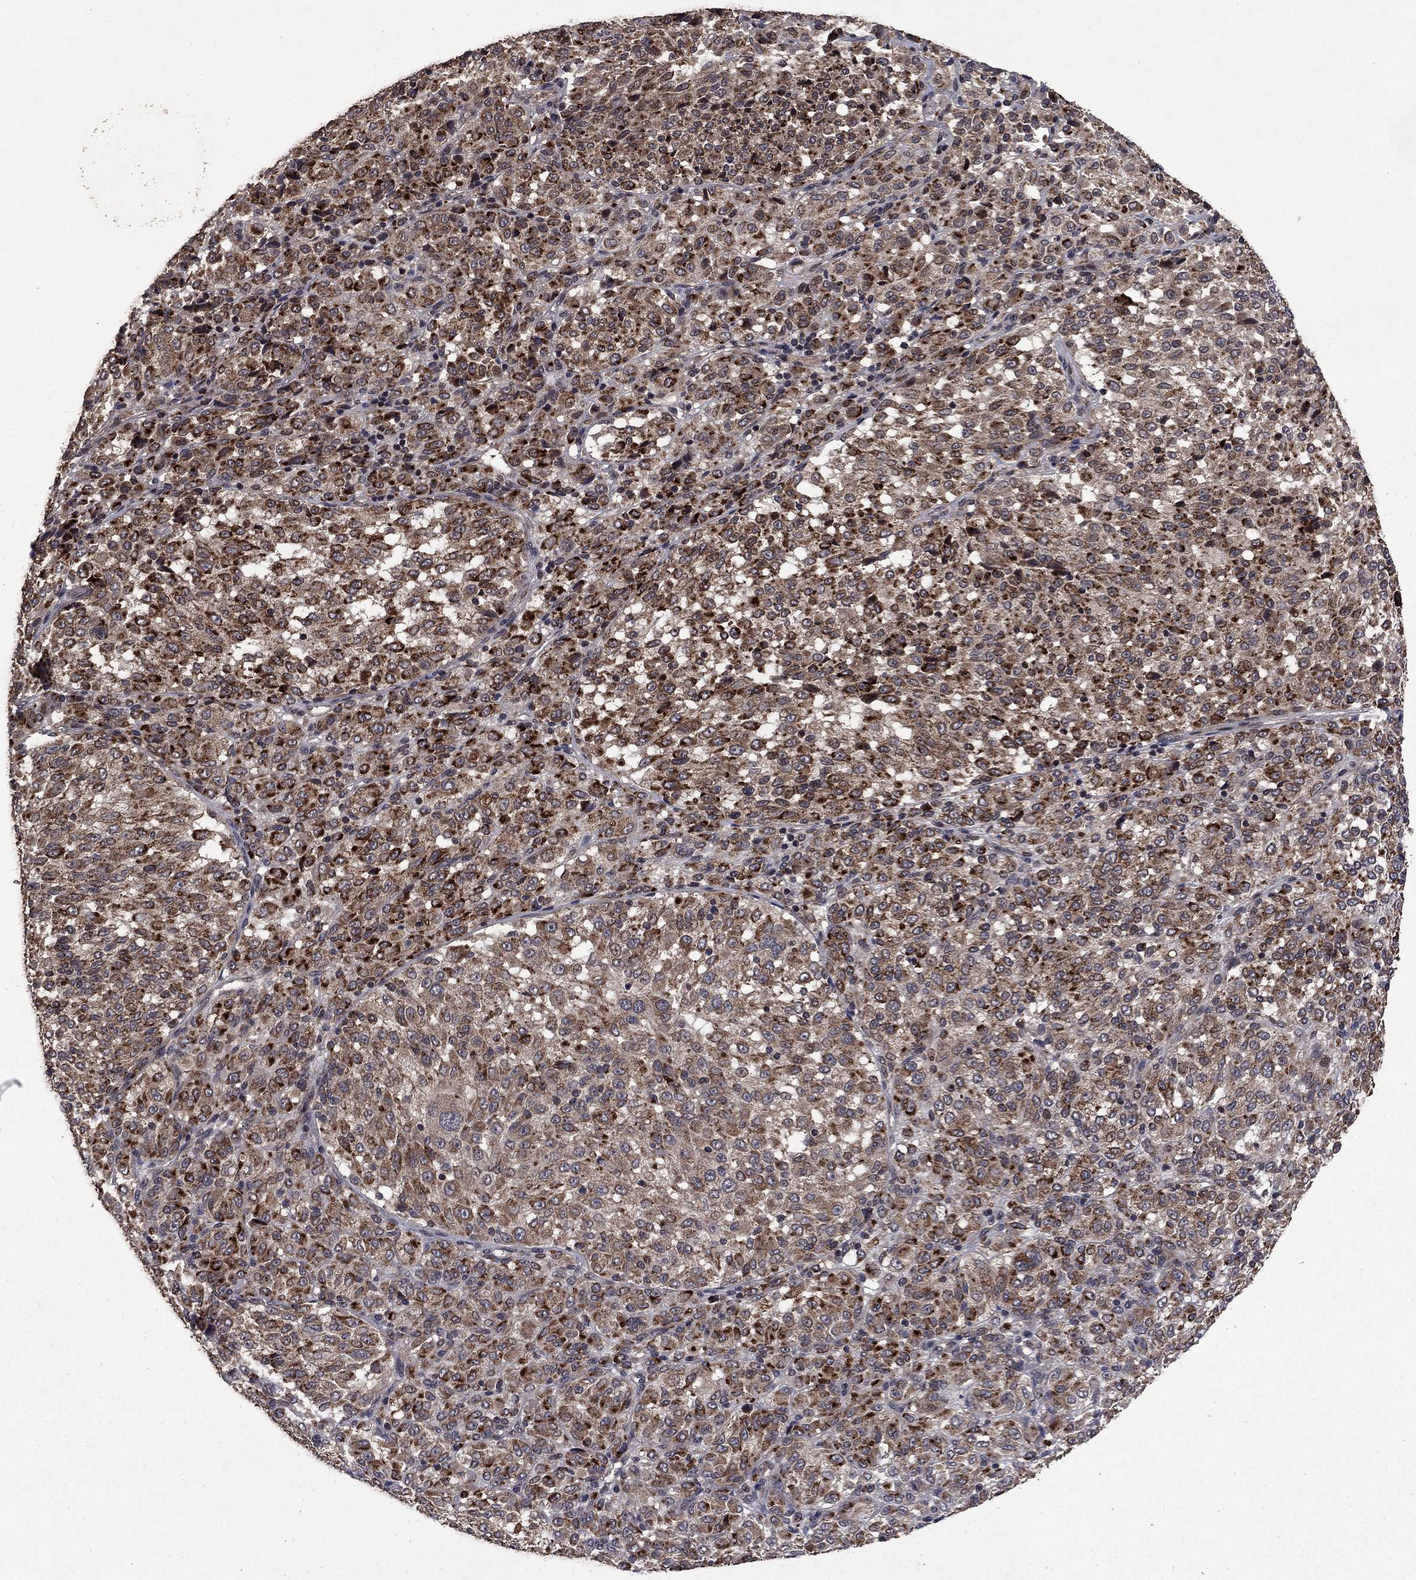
{"staining": {"intensity": "strong", "quantity": "25%-75%", "location": "cytoplasmic/membranous"}, "tissue": "melanoma", "cell_type": "Tumor cells", "image_type": "cancer", "snomed": [{"axis": "morphology", "description": "Malignant melanoma, Metastatic site"}, {"axis": "topography", "description": "Brain"}], "caption": "High-magnification brightfield microscopy of melanoma stained with DAB (3,3'-diaminobenzidine) (brown) and counterstained with hematoxylin (blue). tumor cells exhibit strong cytoplasmic/membranous positivity is appreciated in about25%-75% of cells.", "gene": "DHRS1", "patient": {"sex": "female", "age": 56}}